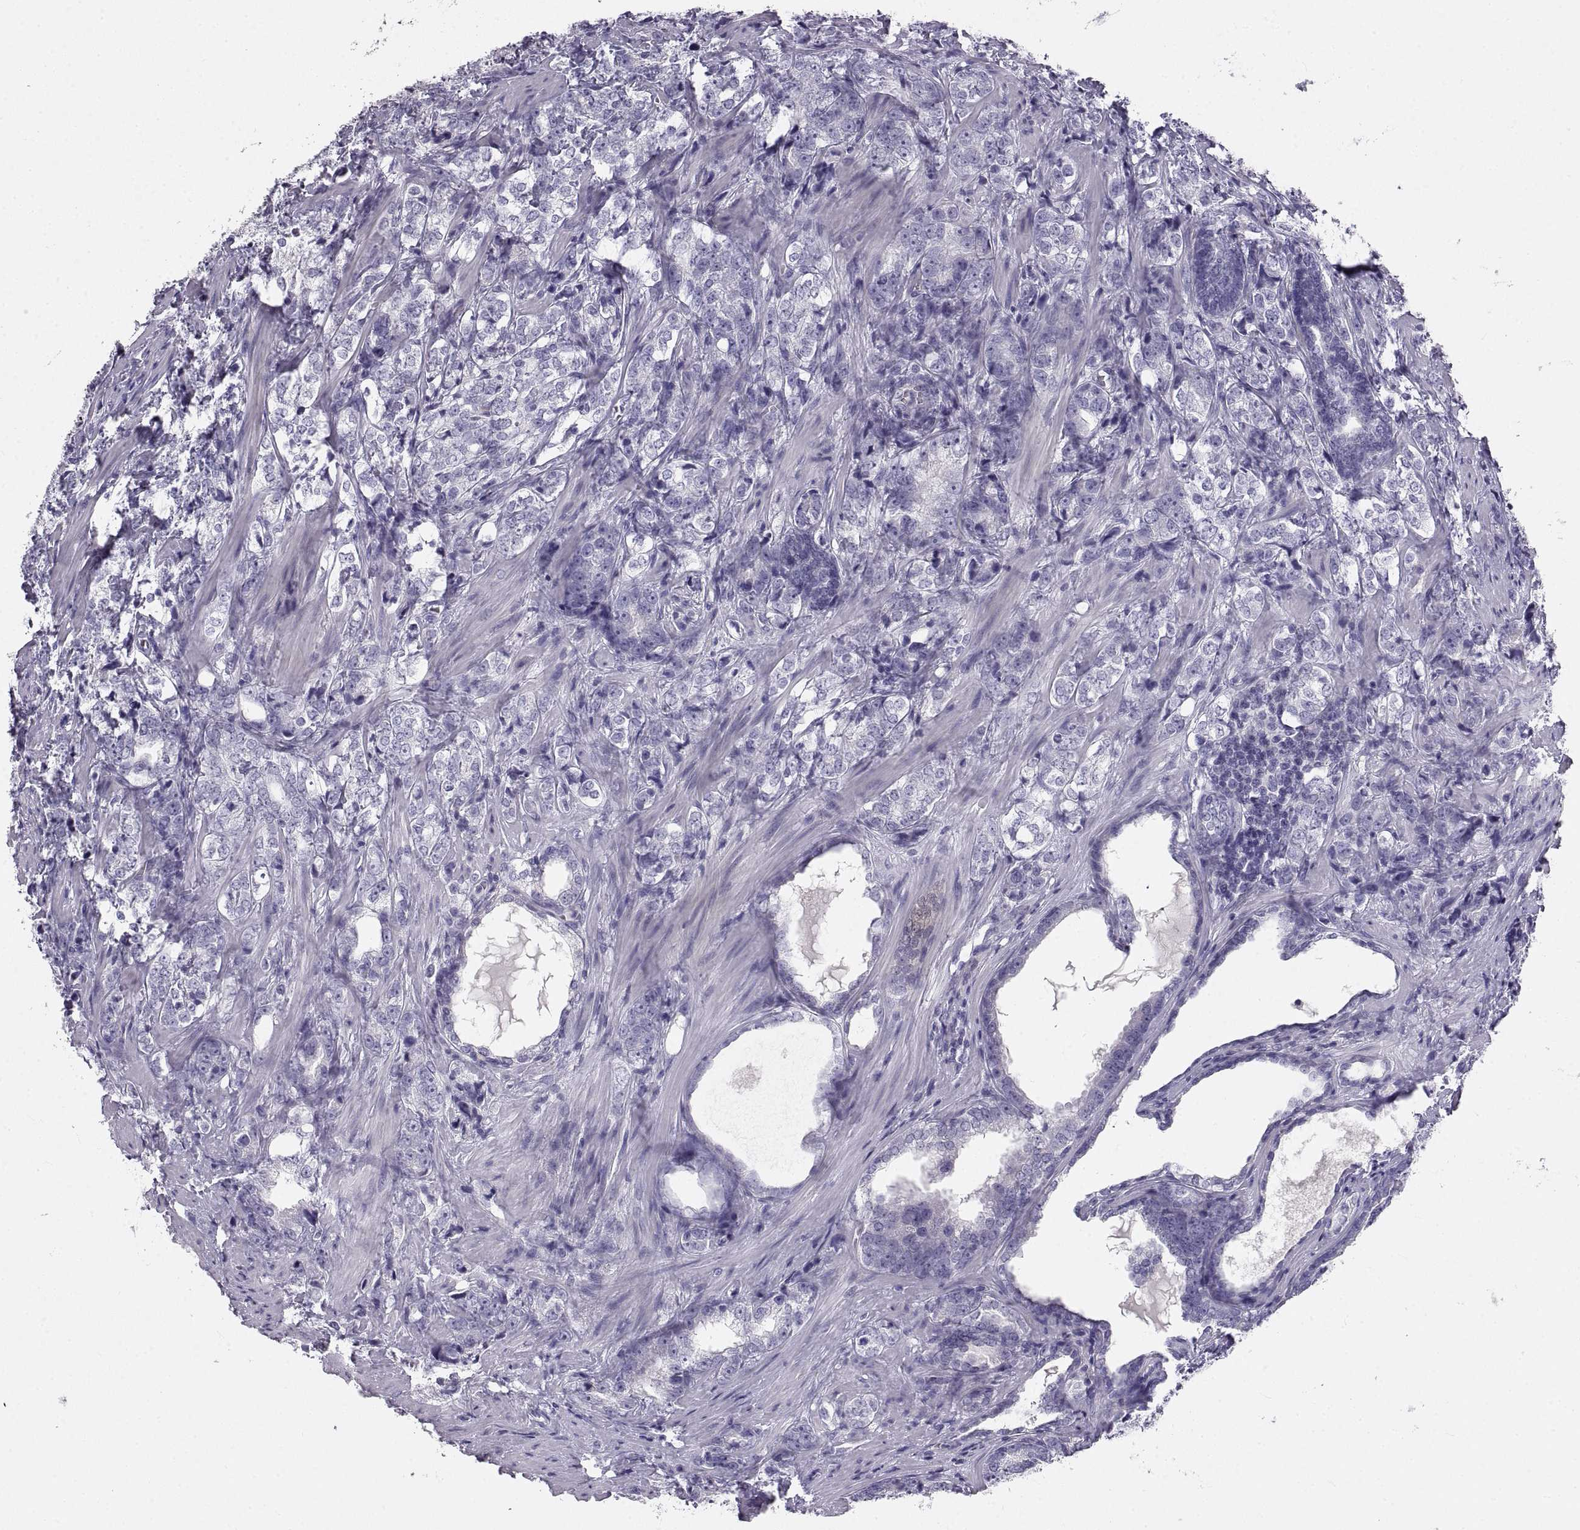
{"staining": {"intensity": "negative", "quantity": "none", "location": "none"}, "tissue": "prostate cancer", "cell_type": "Tumor cells", "image_type": "cancer", "snomed": [{"axis": "morphology", "description": "Adenocarcinoma, NOS"}, {"axis": "topography", "description": "Prostate and seminal vesicle, NOS"}], "caption": "IHC micrograph of neoplastic tissue: prostate cancer (adenocarcinoma) stained with DAB (3,3'-diaminobenzidine) demonstrates no significant protein expression in tumor cells.", "gene": "CRYBB3", "patient": {"sex": "male", "age": 63}}